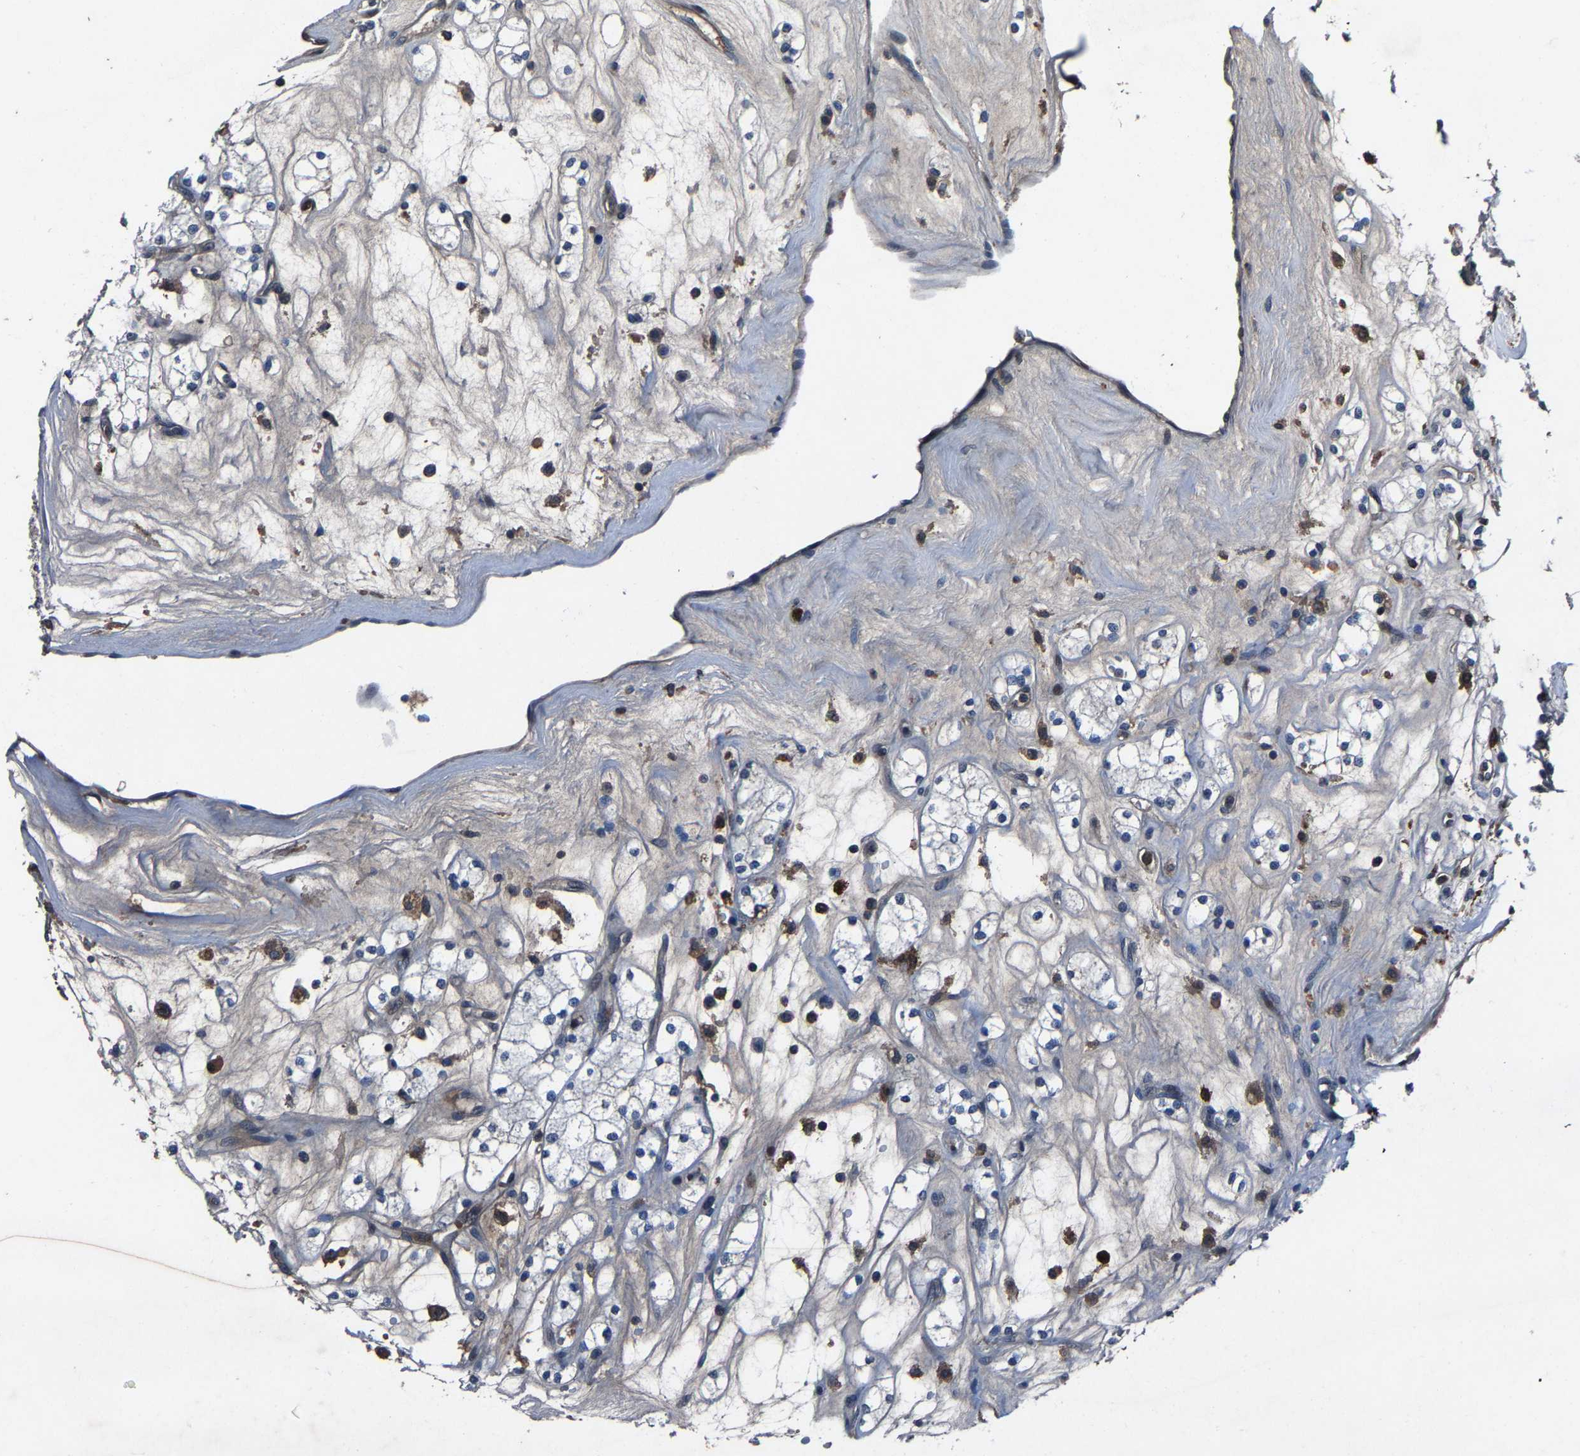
{"staining": {"intensity": "negative", "quantity": "none", "location": "none"}, "tissue": "renal cancer", "cell_type": "Tumor cells", "image_type": "cancer", "snomed": [{"axis": "morphology", "description": "Adenocarcinoma, NOS"}, {"axis": "topography", "description": "Kidney"}], "caption": "The immunohistochemistry image has no significant staining in tumor cells of renal adenocarcinoma tissue.", "gene": "PCNX2", "patient": {"sex": "male", "age": 77}}